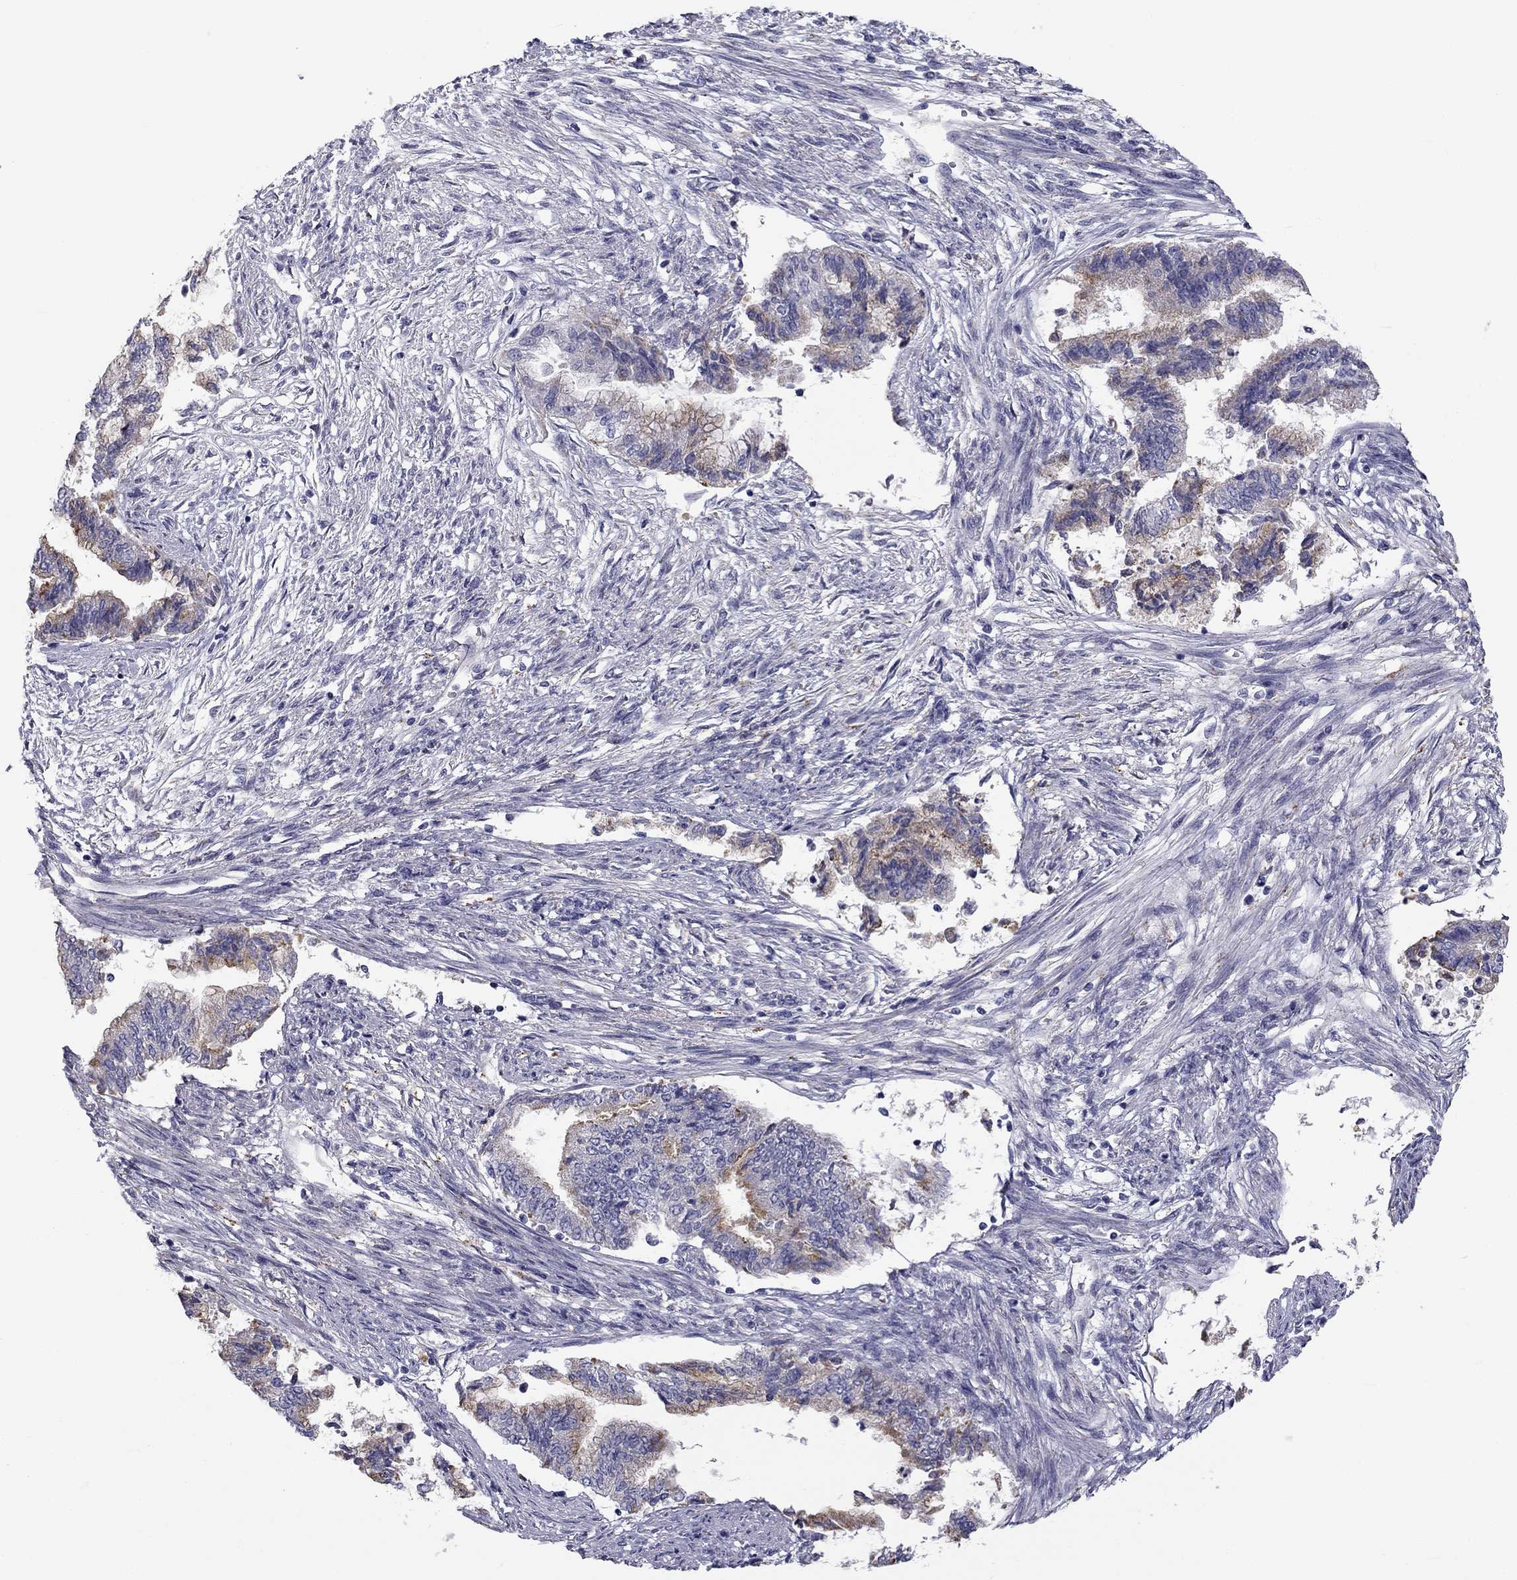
{"staining": {"intensity": "weak", "quantity": "<25%", "location": "cytoplasmic/membranous"}, "tissue": "endometrial cancer", "cell_type": "Tumor cells", "image_type": "cancer", "snomed": [{"axis": "morphology", "description": "Adenocarcinoma, NOS"}, {"axis": "topography", "description": "Endometrium"}], "caption": "Tumor cells show no significant protein expression in adenocarcinoma (endometrial).", "gene": "CLPSL2", "patient": {"sex": "female", "age": 65}}